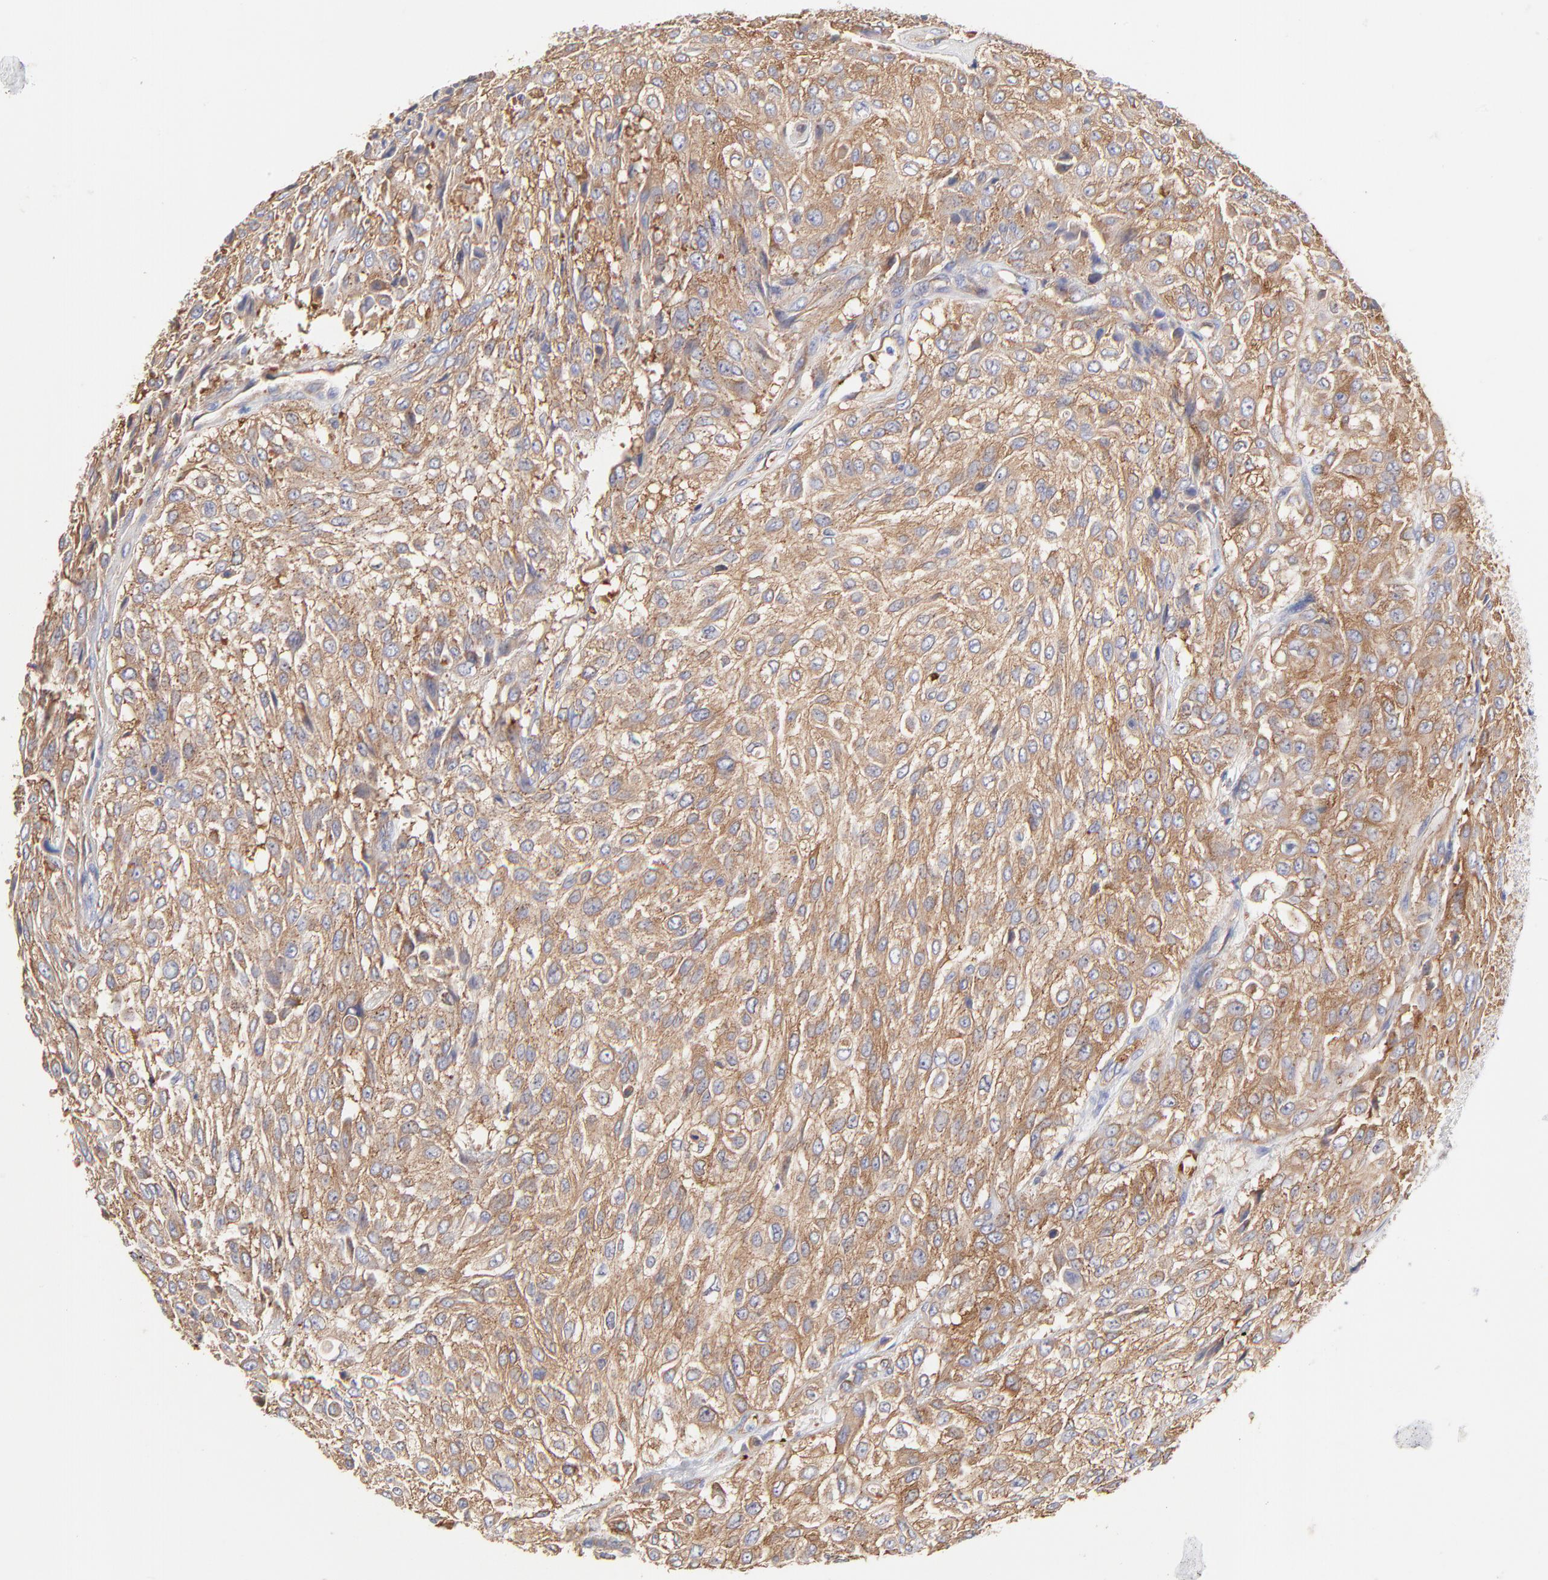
{"staining": {"intensity": "moderate", "quantity": ">75%", "location": "cytoplasmic/membranous"}, "tissue": "urothelial cancer", "cell_type": "Tumor cells", "image_type": "cancer", "snomed": [{"axis": "morphology", "description": "Urothelial carcinoma, High grade"}, {"axis": "topography", "description": "Urinary bladder"}], "caption": "This is an image of immunohistochemistry (IHC) staining of urothelial cancer, which shows moderate staining in the cytoplasmic/membranous of tumor cells.", "gene": "CD2AP", "patient": {"sex": "male", "age": 57}}